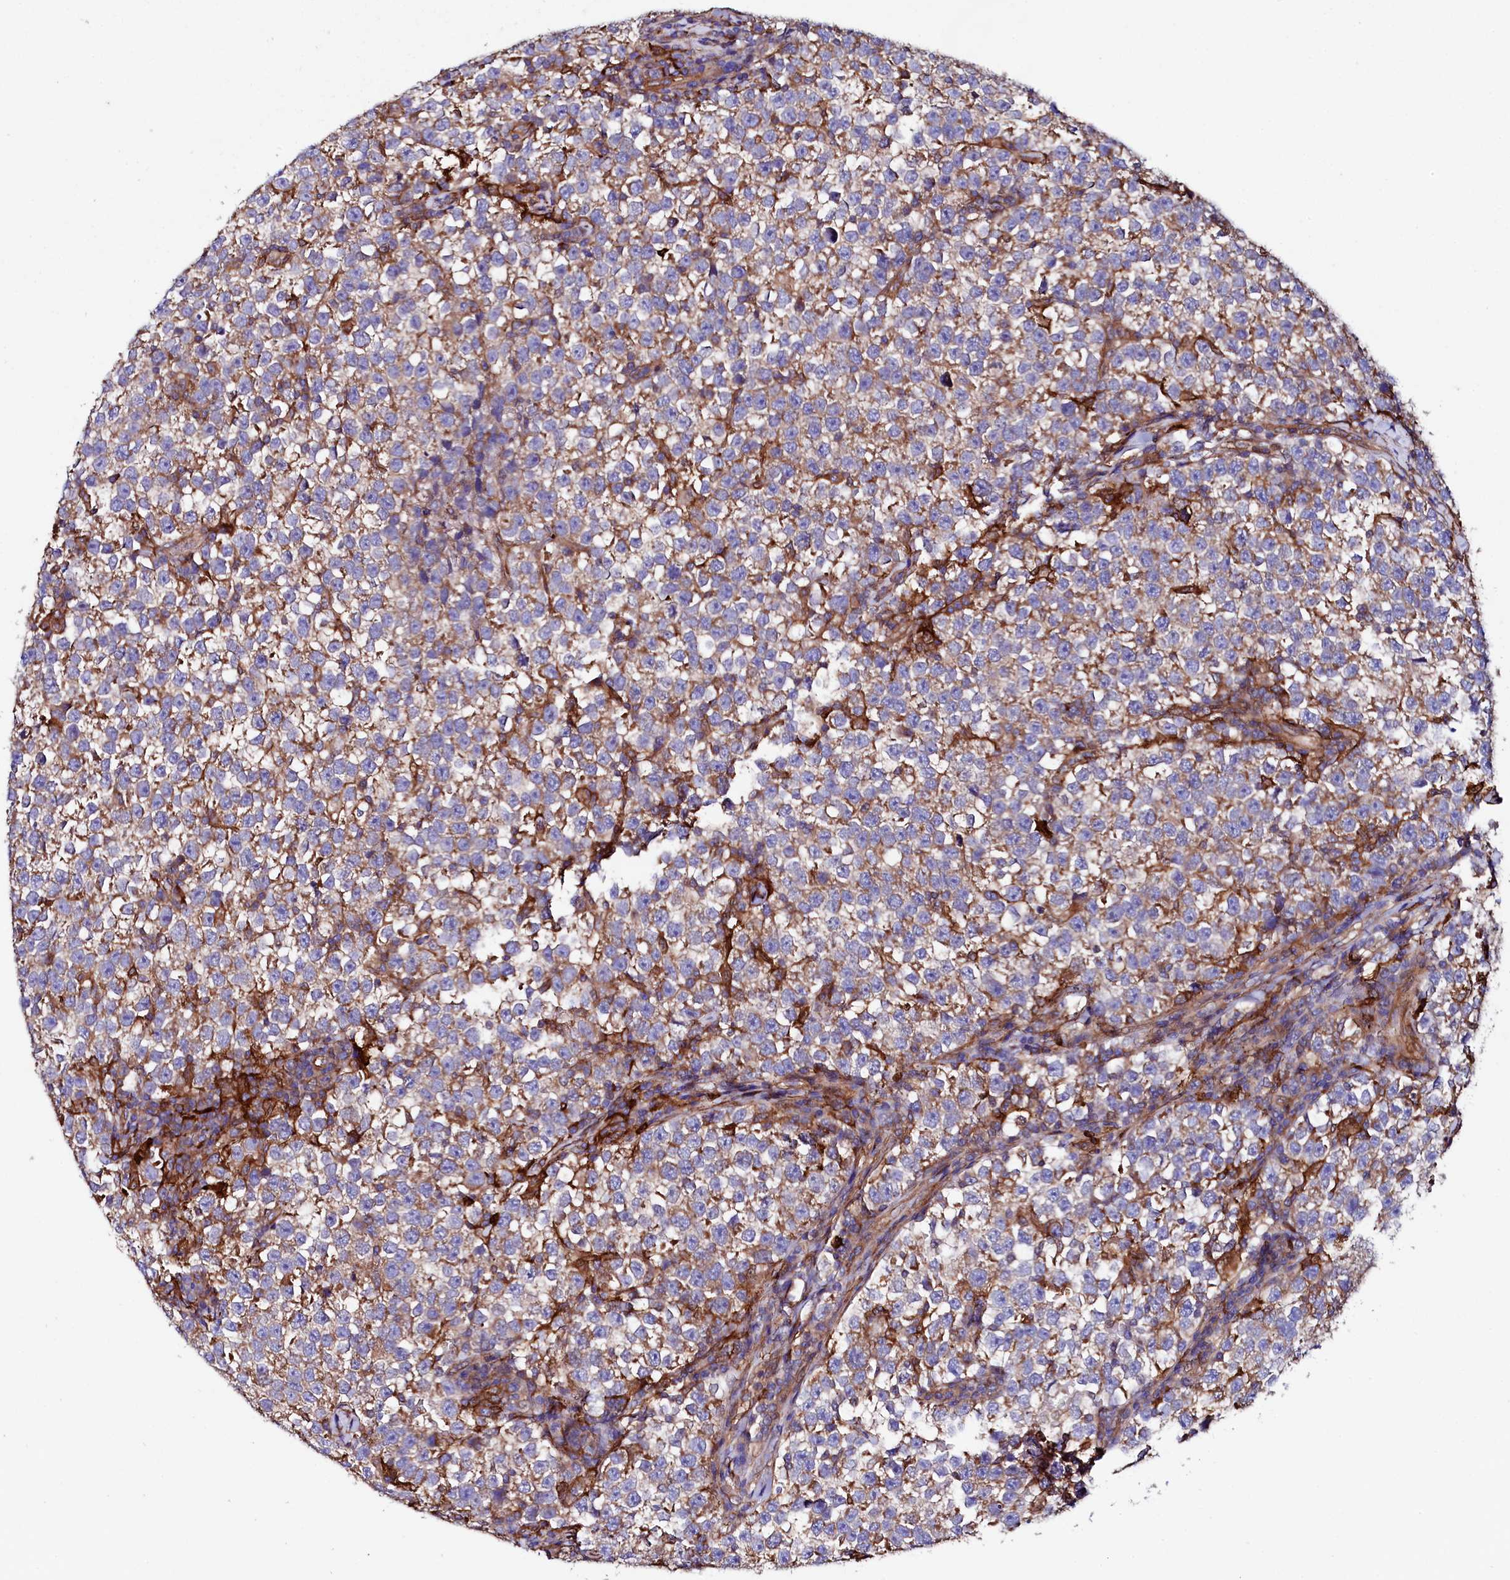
{"staining": {"intensity": "weak", "quantity": "25%-75%", "location": "cytoplasmic/membranous"}, "tissue": "testis cancer", "cell_type": "Tumor cells", "image_type": "cancer", "snomed": [{"axis": "morphology", "description": "Normal tissue, NOS"}, {"axis": "morphology", "description": "Seminoma, NOS"}, {"axis": "topography", "description": "Testis"}], "caption": "Protein staining of testis cancer tissue demonstrates weak cytoplasmic/membranous expression in approximately 25%-75% of tumor cells.", "gene": "STAMBPL1", "patient": {"sex": "male", "age": 43}}